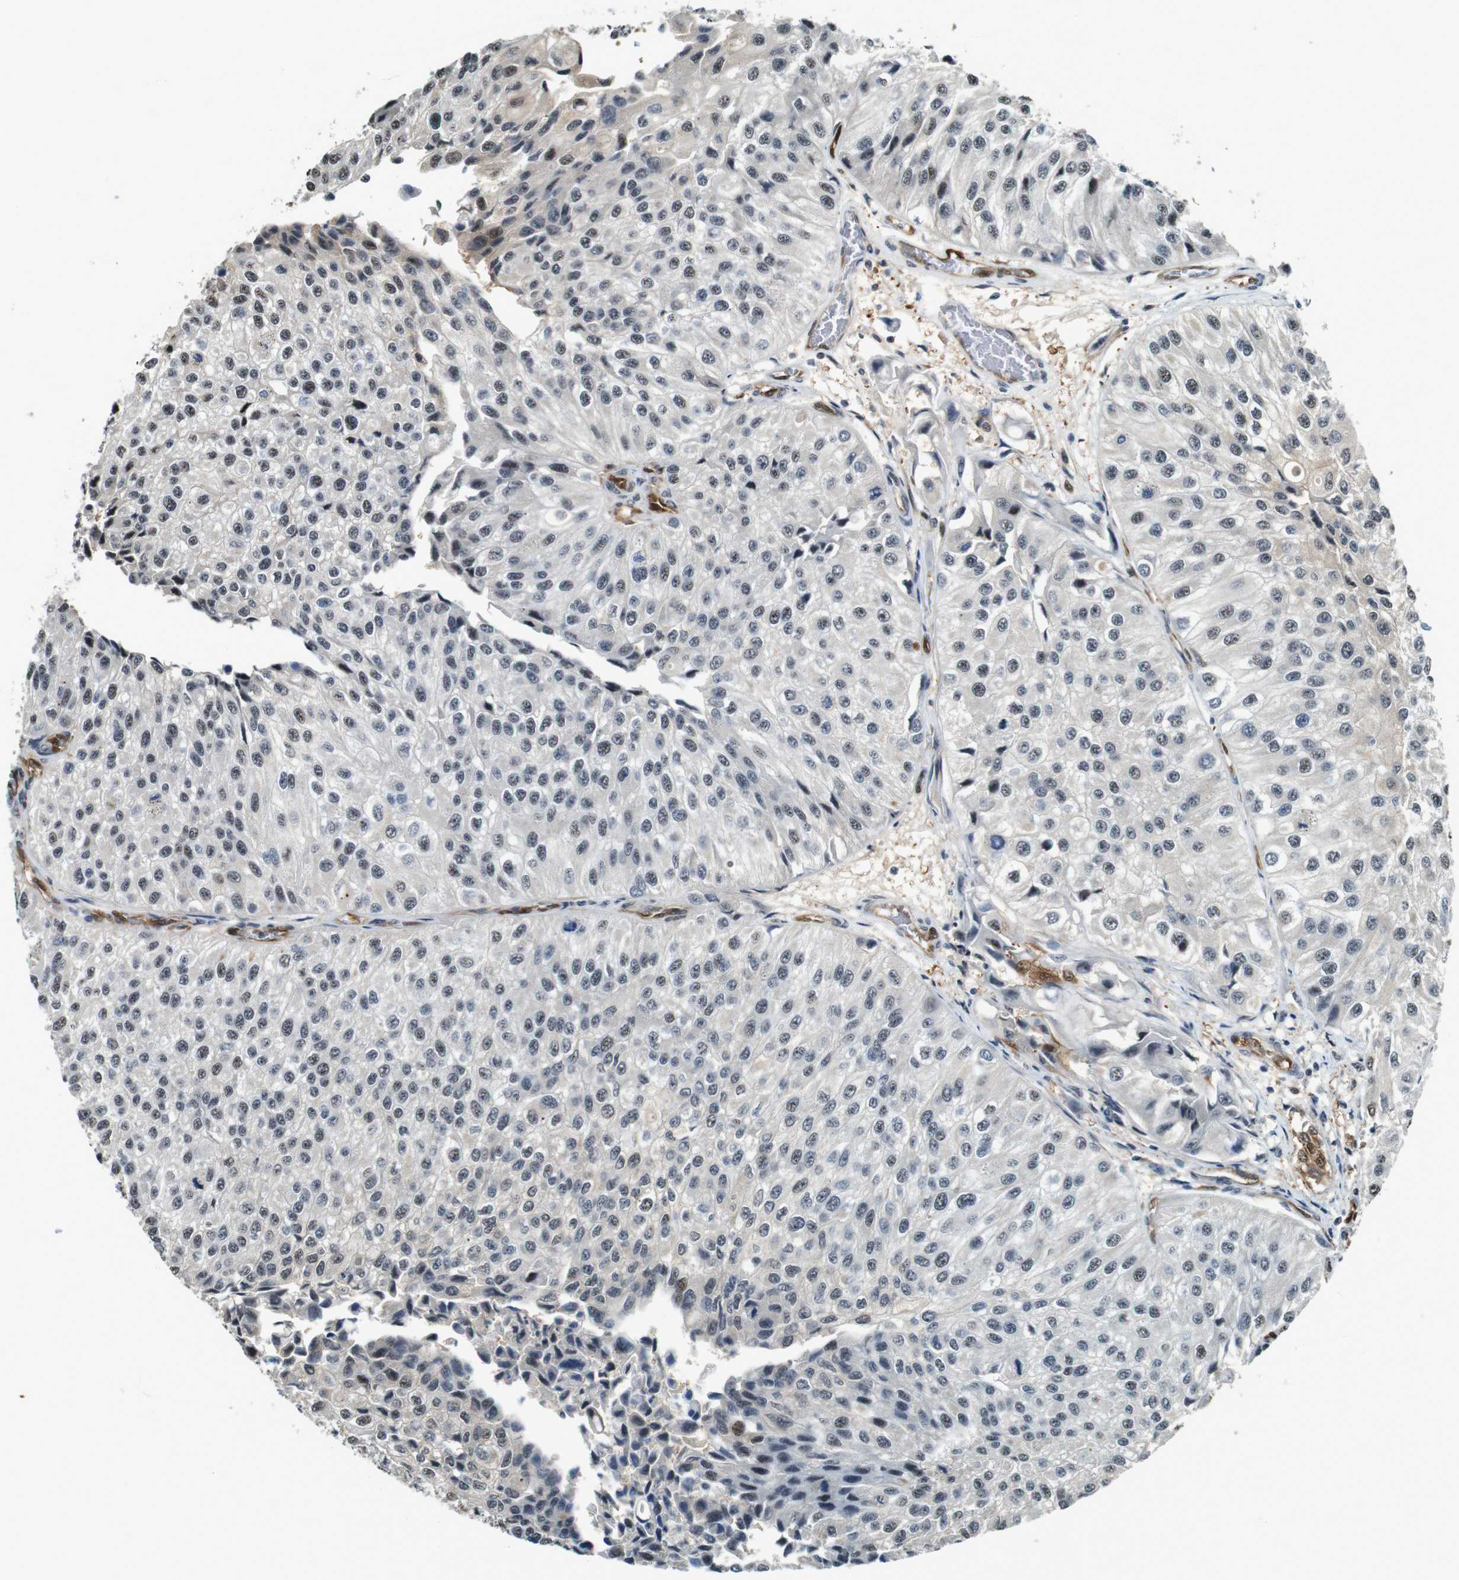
{"staining": {"intensity": "weak", "quantity": "<25%", "location": "nuclear"}, "tissue": "urothelial cancer", "cell_type": "Tumor cells", "image_type": "cancer", "snomed": [{"axis": "morphology", "description": "Urothelial carcinoma, High grade"}, {"axis": "topography", "description": "Kidney"}, {"axis": "topography", "description": "Urinary bladder"}], "caption": "Urothelial cancer was stained to show a protein in brown. There is no significant positivity in tumor cells.", "gene": "LXN", "patient": {"sex": "male", "age": 77}}